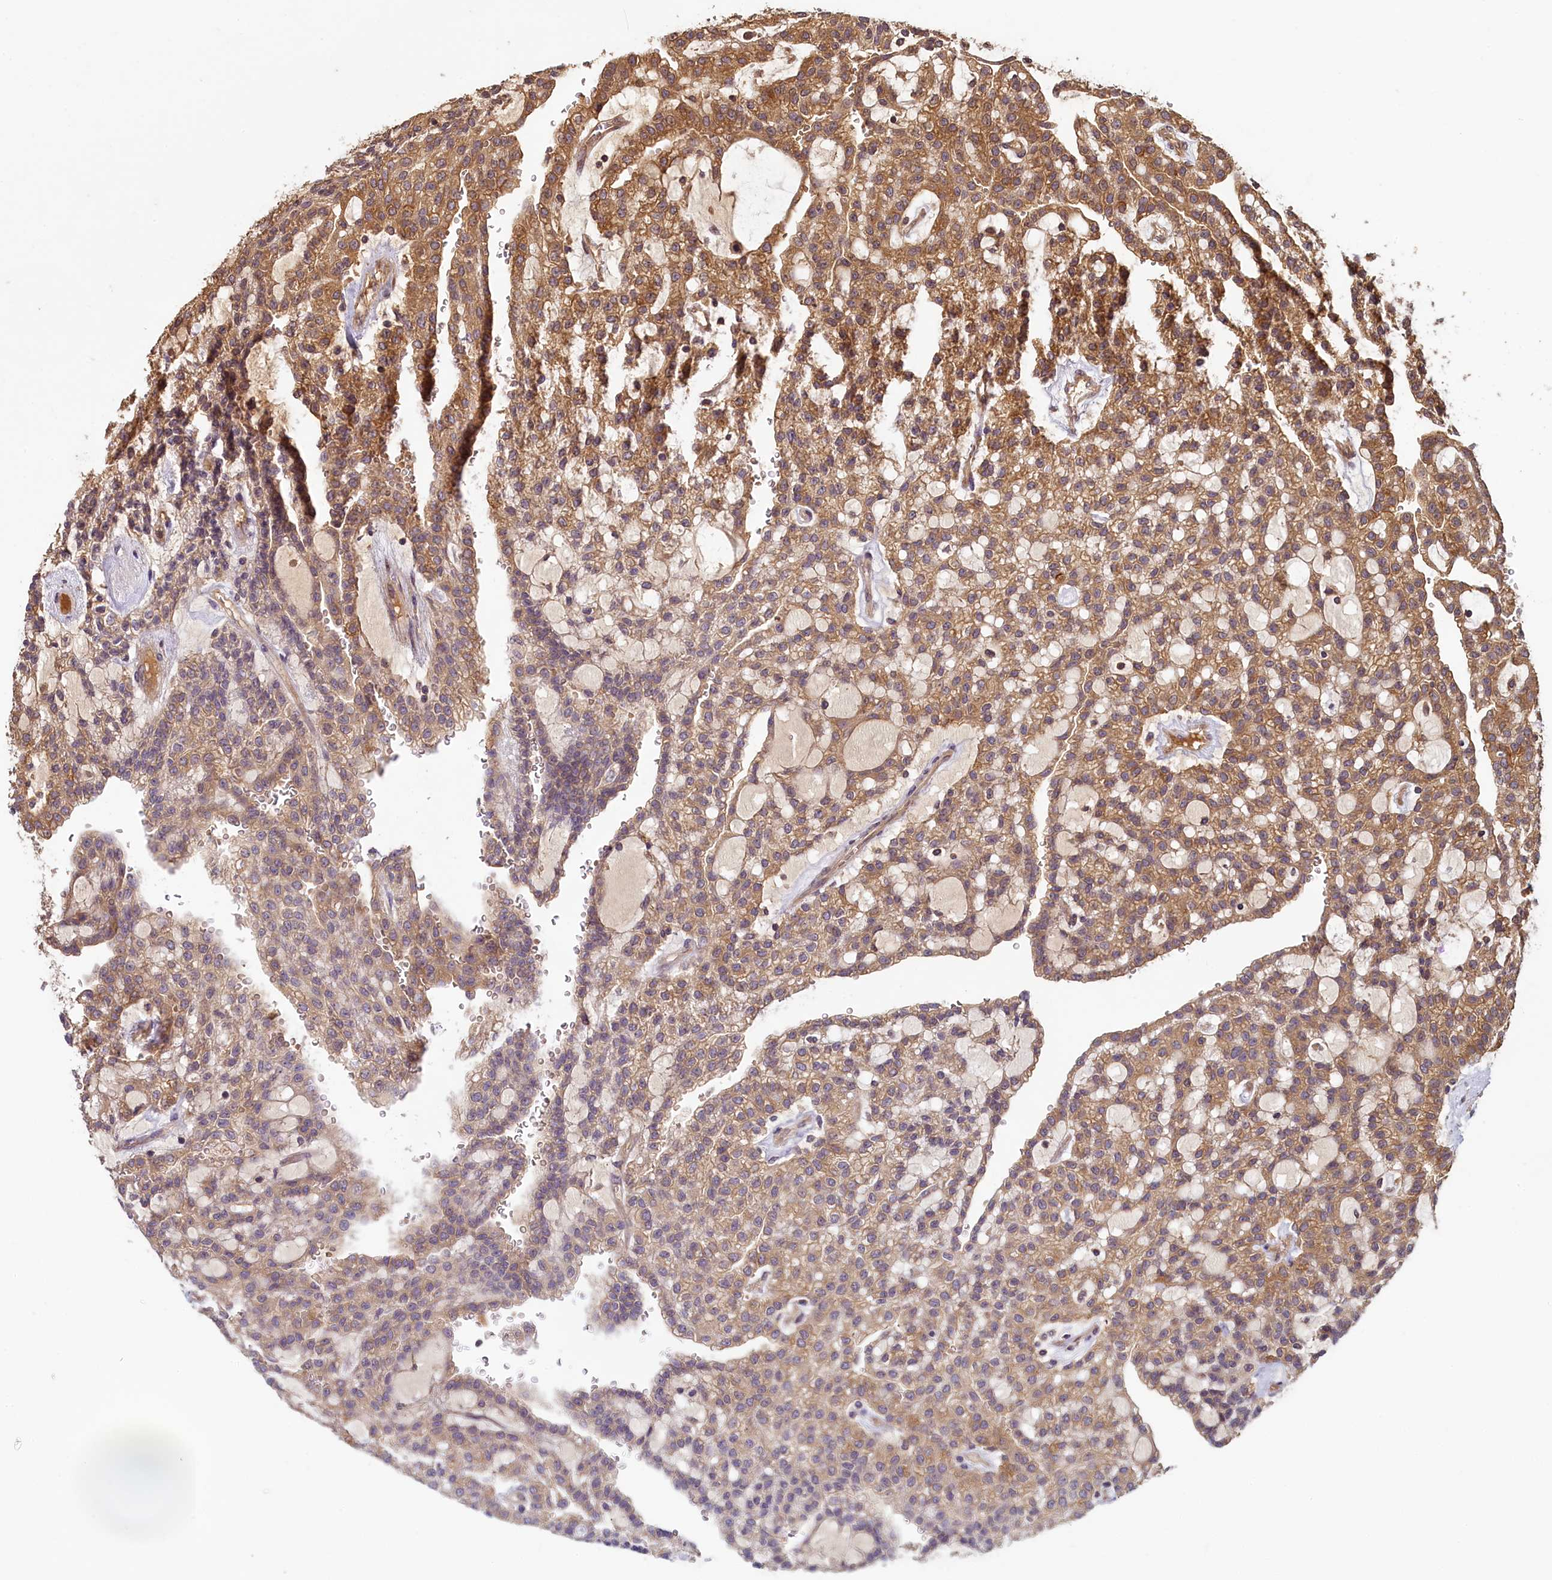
{"staining": {"intensity": "moderate", "quantity": ">75%", "location": "cytoplasmic/membranous"}, "tissue": "renal cancer", "cell_type": "Tumor cells", "image_type": "cancer", "snomed": [{"axis": "morphology", "description": "Adenocarcinoma, NOS"}, {"axis": "topography", "description": "Kidney"}], "caption": "This histopathology image displays immunohistochemistry staining of human renal cancer (adenocarcinoma), with medium moderate cytoplasmic/membranous expression in approximately >75% of tumor cells.", "gene": "NUDT6", "patient": {"sex": "male", "age": 63}}